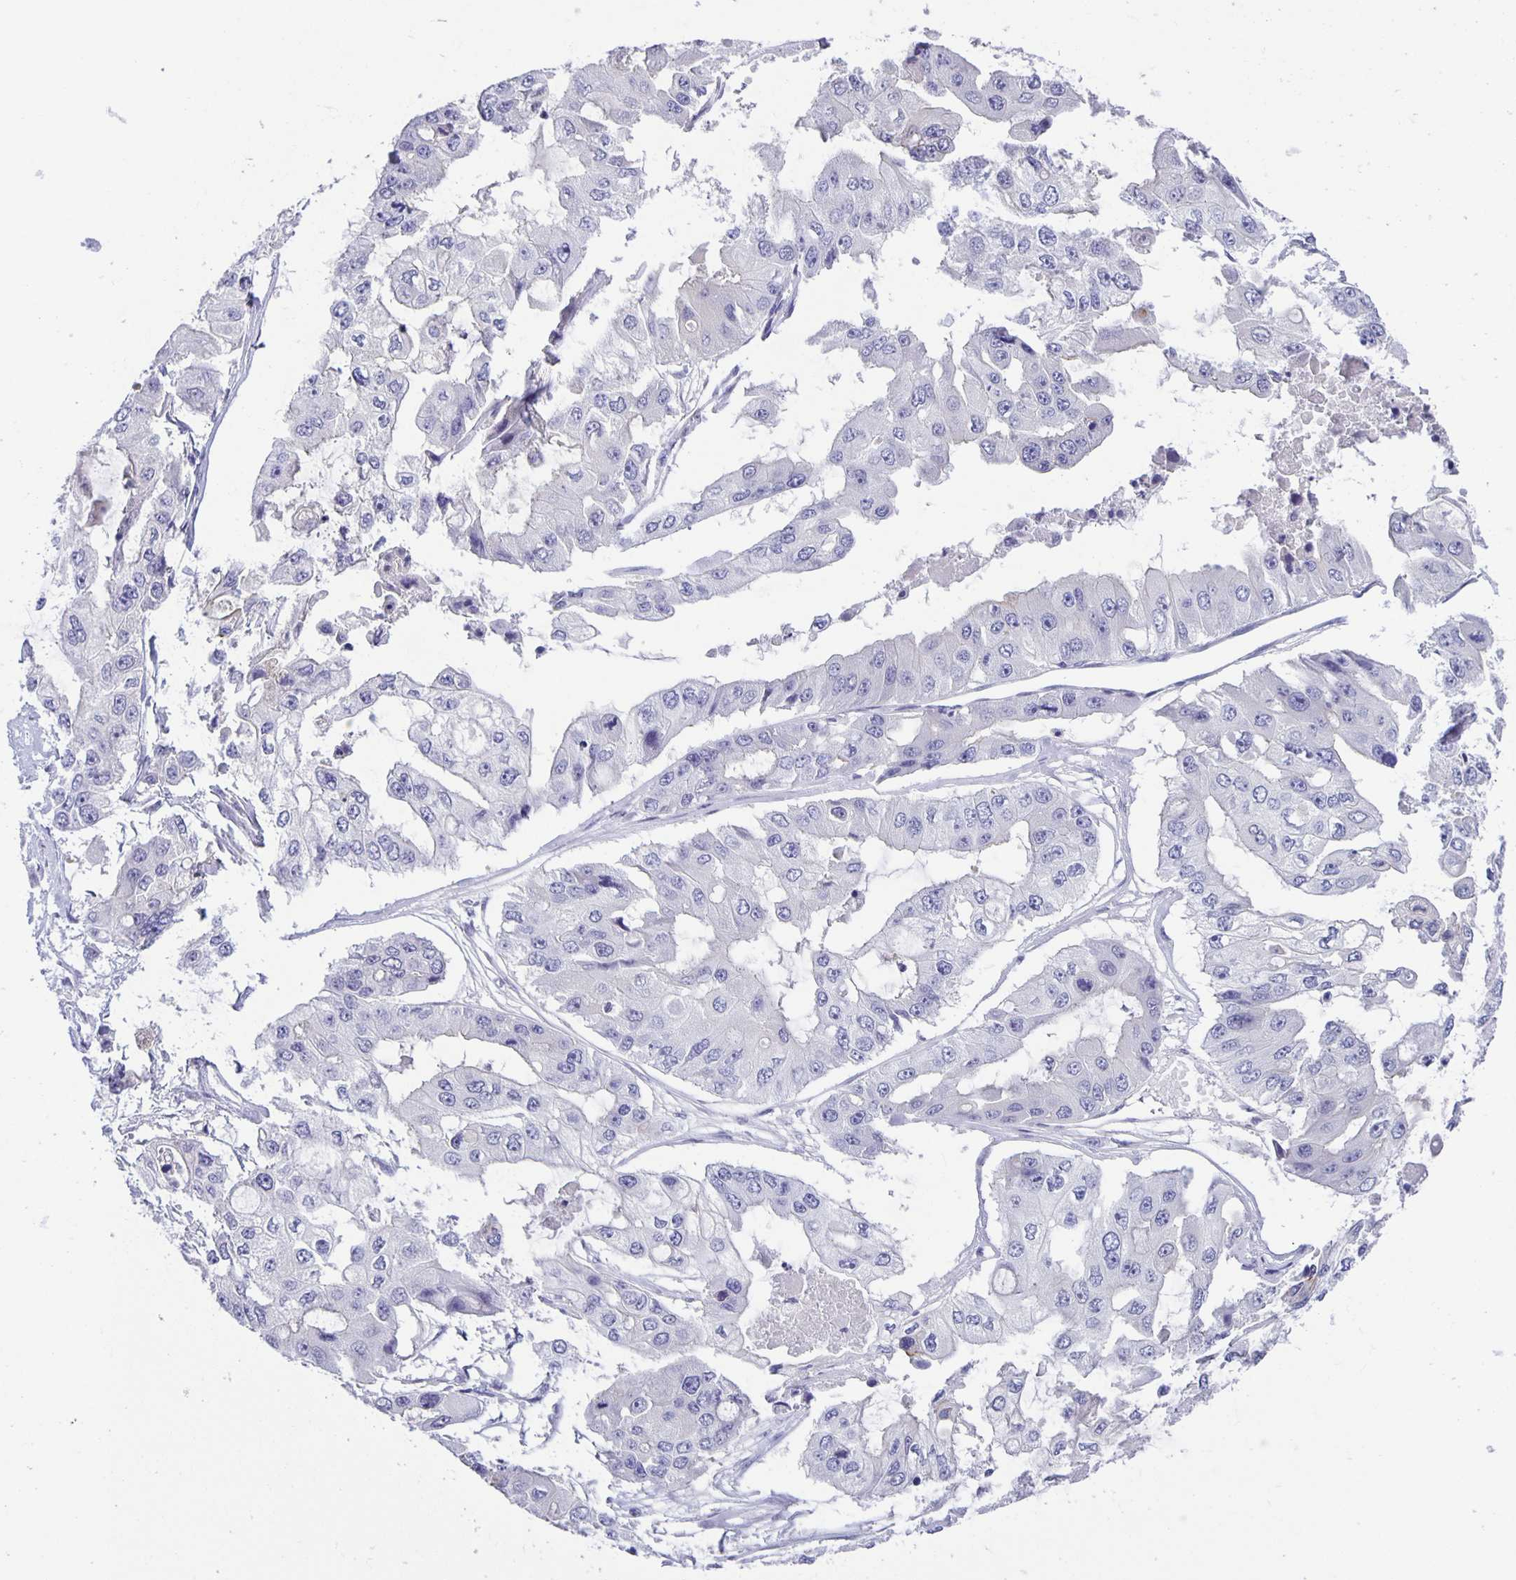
{"staining": {"intensity": "negative", "quantity": "none", "location": "none"}, "tissue": "ovarian cancer", "cell_type": "Tumor cells", "image_type": "cancer", "snomed": [{"axis": "morphology", "description": "Cystadenocarcinoma, serous, NOS"}, {"axis": "topography", "description": "Ovary"}], "caption": "IHC micrograph of human ovarian serous cystadenocarcinoma stained for a protein (brown), which shows no positivity in tumor cells.", "gene": "PTPN3", "patient": {"sex": "female", "age": 56}}